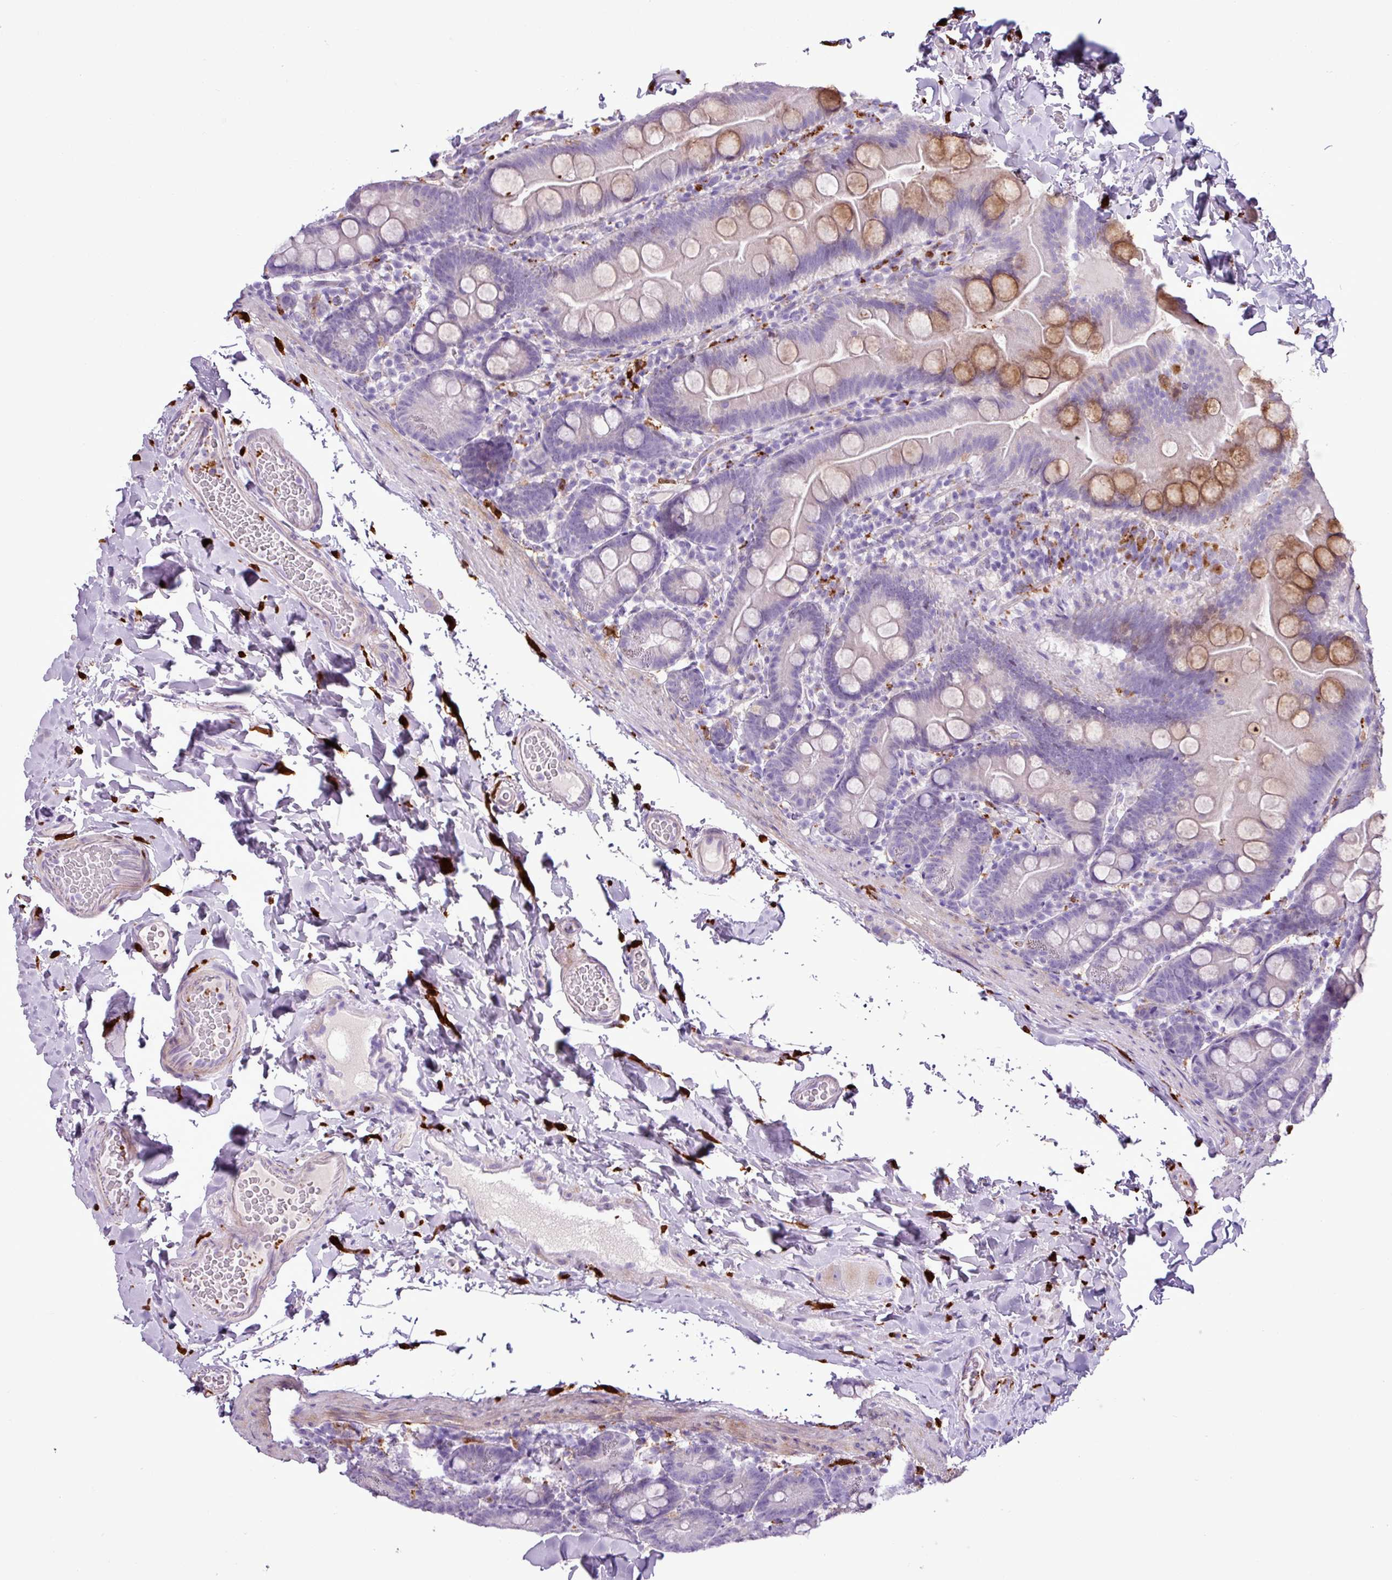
{"staining": {"intensity": "moderate", "quantity": "<25%", "location": "cytoplasmic/membranous"}, "tissue": "small intestine", "cell_type": "Glandular cells", "image_type": "normal", "snomed": [{"axis": "morphology", "description": "Normal tissue, NOS"}, {"axis": "topography", "description": "Small intestine"}], "caption": "Glandular cells reveal low levels of moderate cytoplasmic/membranous expression in approximately <25% of cells in unremarkable human small intestine.", "gene": "TMEM200C", "patient": {"sex": "female", "age": 68}}